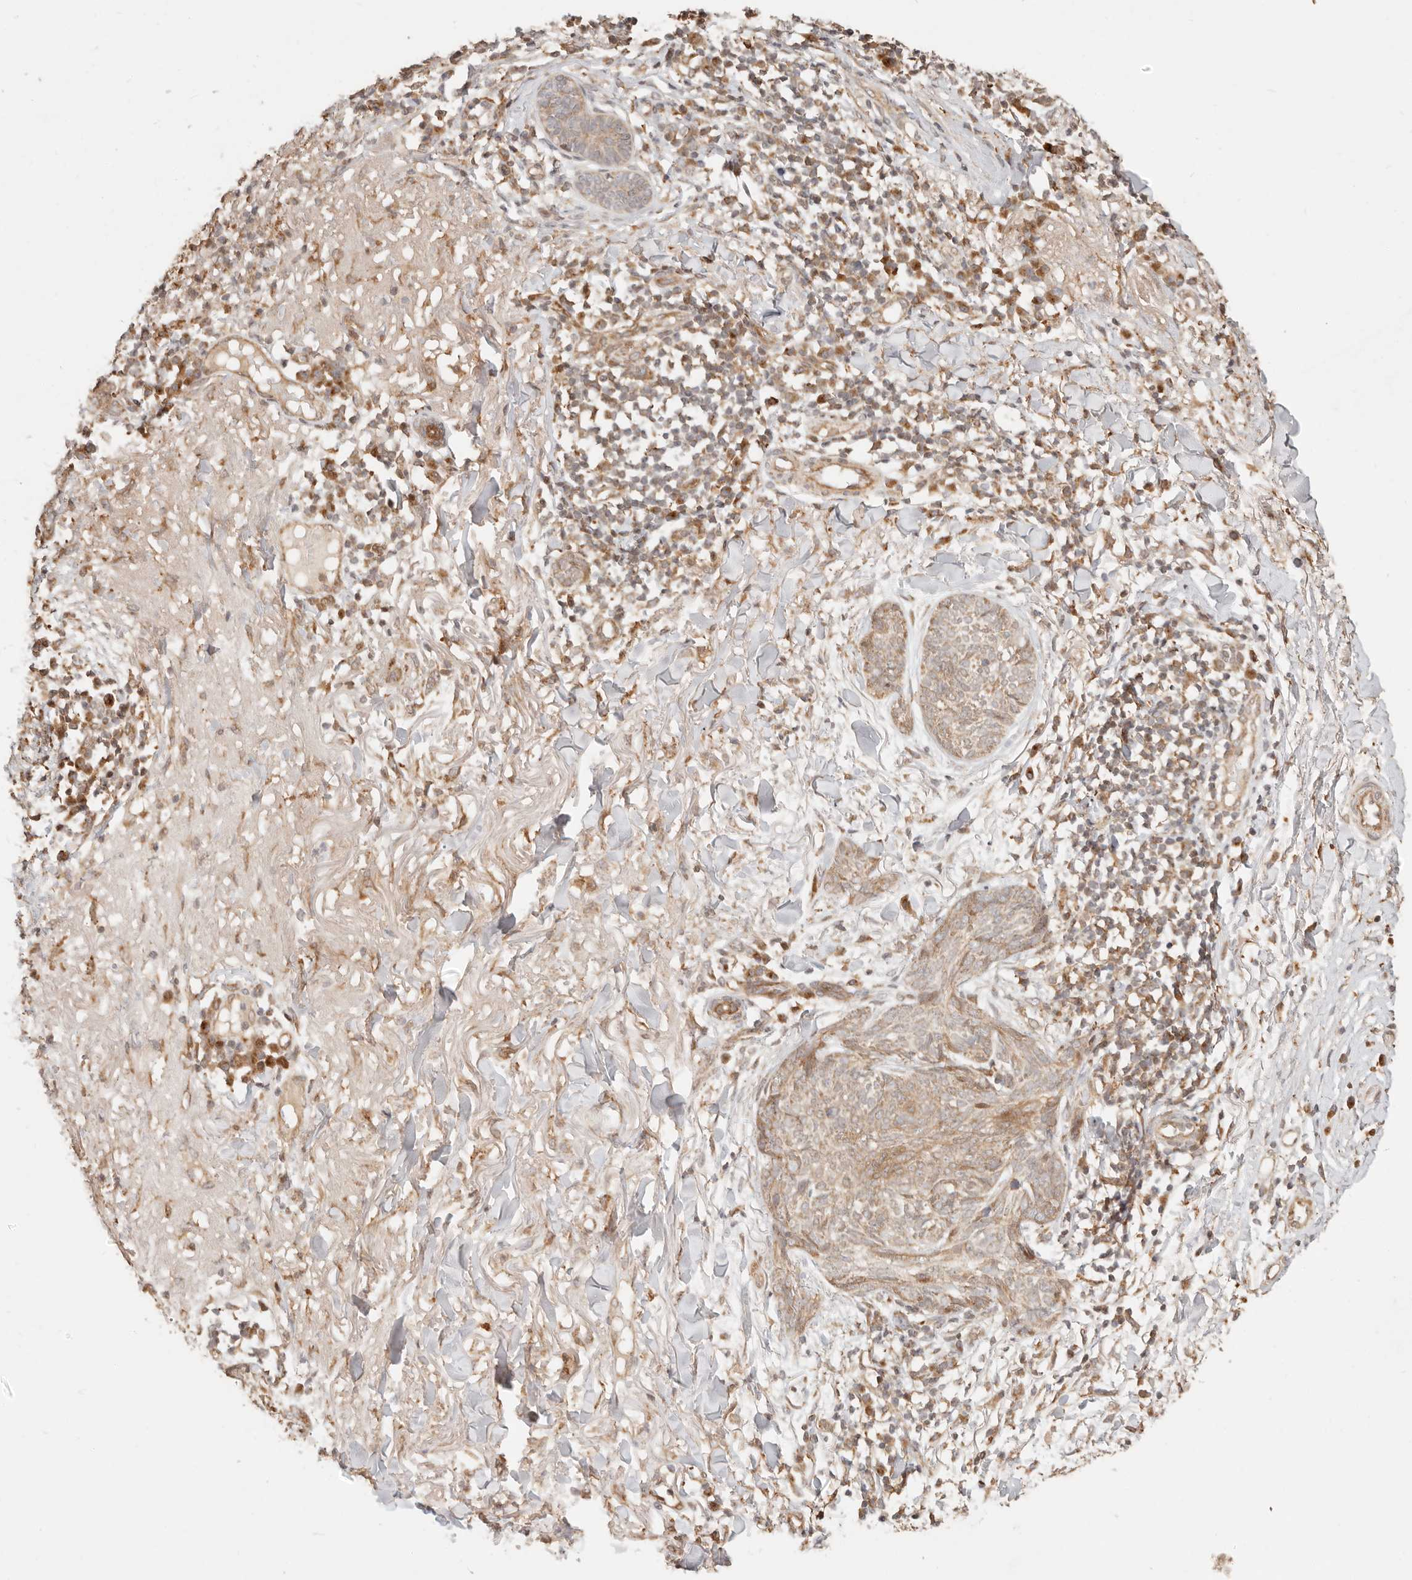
{"staining": {"intensity": "moderate", "quantity": ">75%", "location": "cytoplasmic/membranous"}, "tissue": "skin cancer", "cell_type": "Tumor cells", "image_type": "cancer", "snomed": [{"axis": "morphology", "description": "Basal cell carcinoma"}, {"axis": "topography", "description": "Skin"}], "caption": "A brown stain highlights moderate cytoplasmic/membranous staining of a protein in skin cancer (basal cell carcinoma) tumor cells.", "gene": "TIMM17A", "patient": {"sex": "male", "age": 85}}